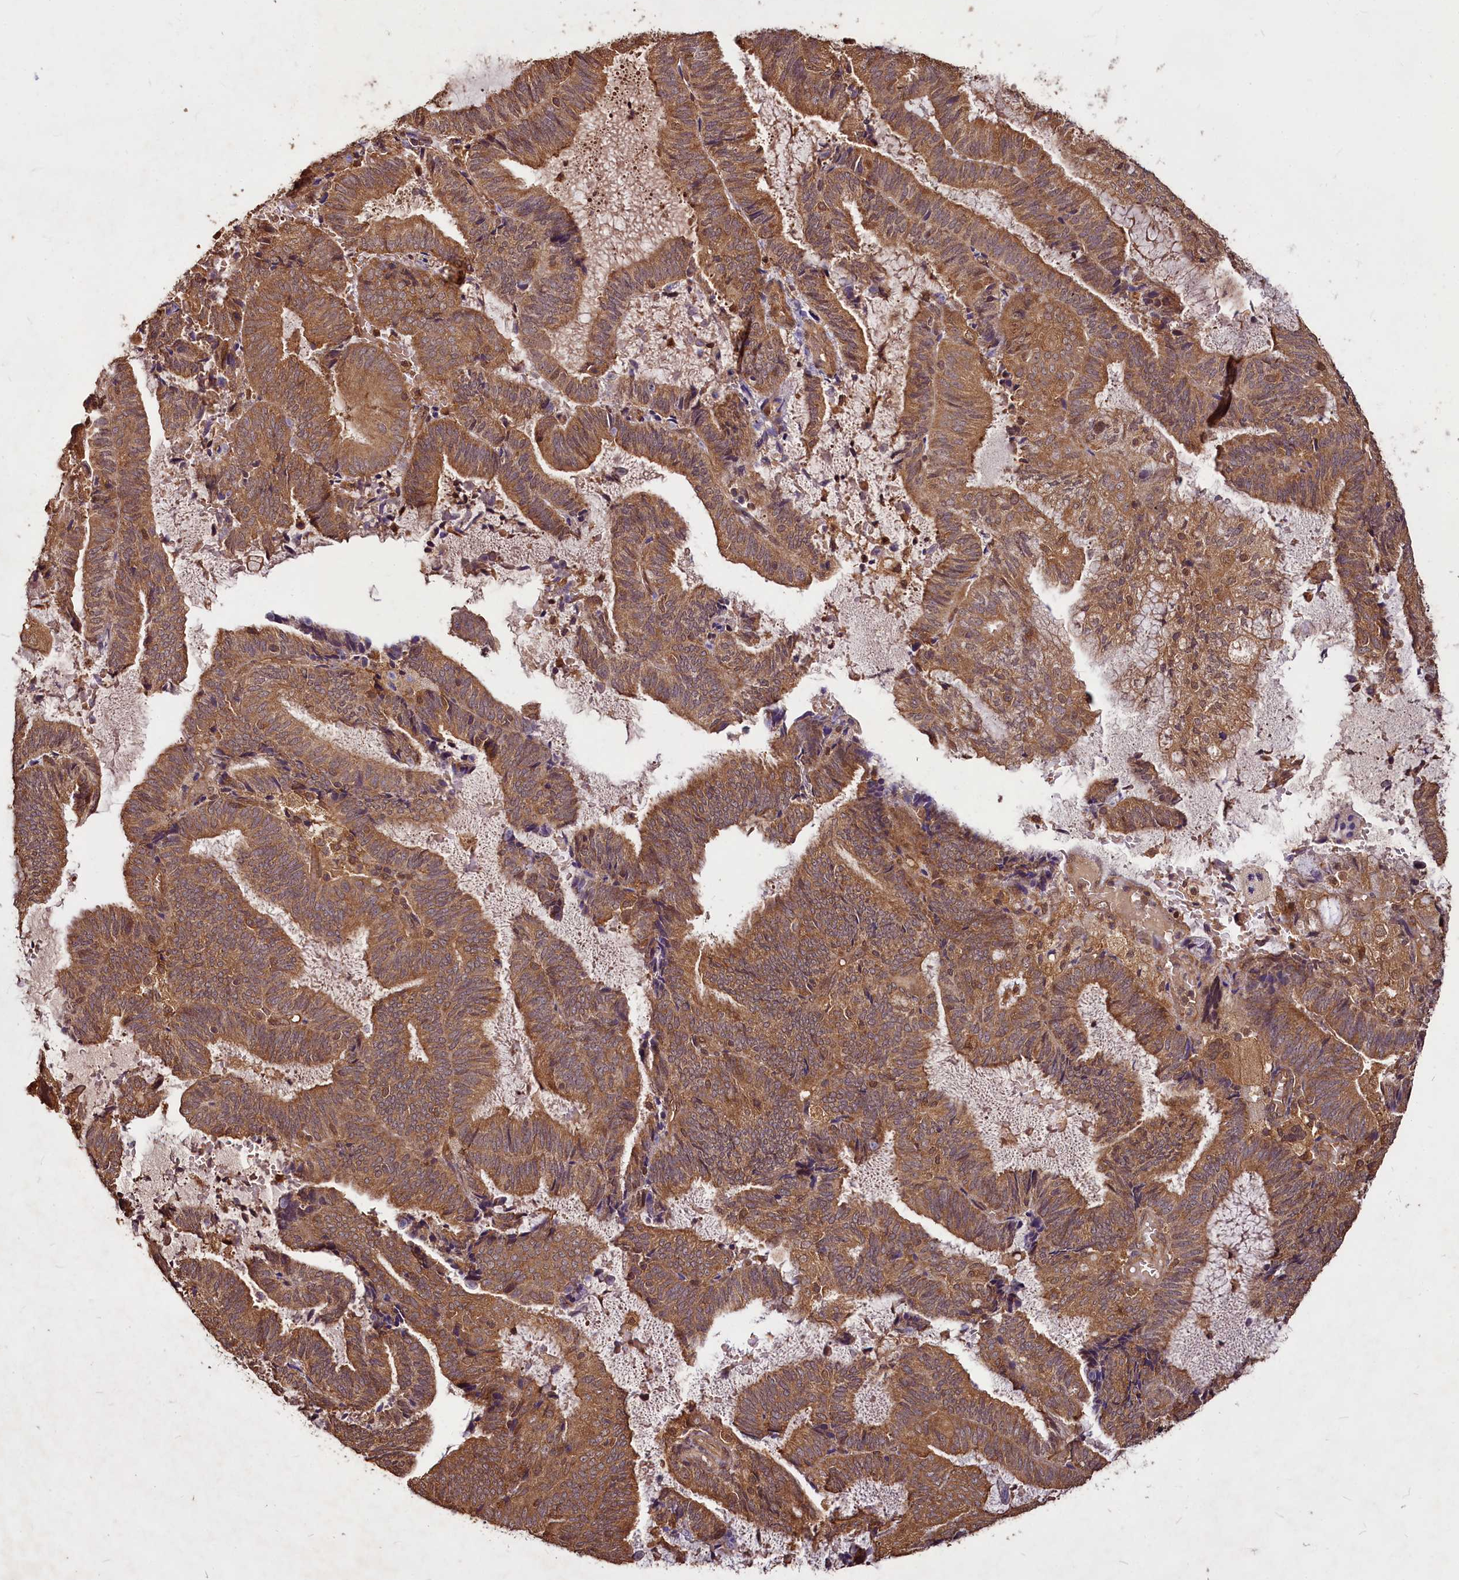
{"staining": {"intensity": "moderate", "quantity": ">75%", "location": "cytoplasmic/membranous"}, "tissue": "endometrial cancer", "cell_type": "Tumor cells", "image_type": "cancer", "snomed": [{"axis": "morphology", "description": "Adenocarcinoma, NOS"}, {"axis": "topography", "description": "Endometrium"}], "caption": "A micrograph showing moderate cytoplasmic/membranous staining in about >75% of tumor cells in adenocarcinoma (endometrial), as visualized by brown immunohistochemical staining.", "gene": "VPS51", "patient": {"sex": "female", "age": 81}}